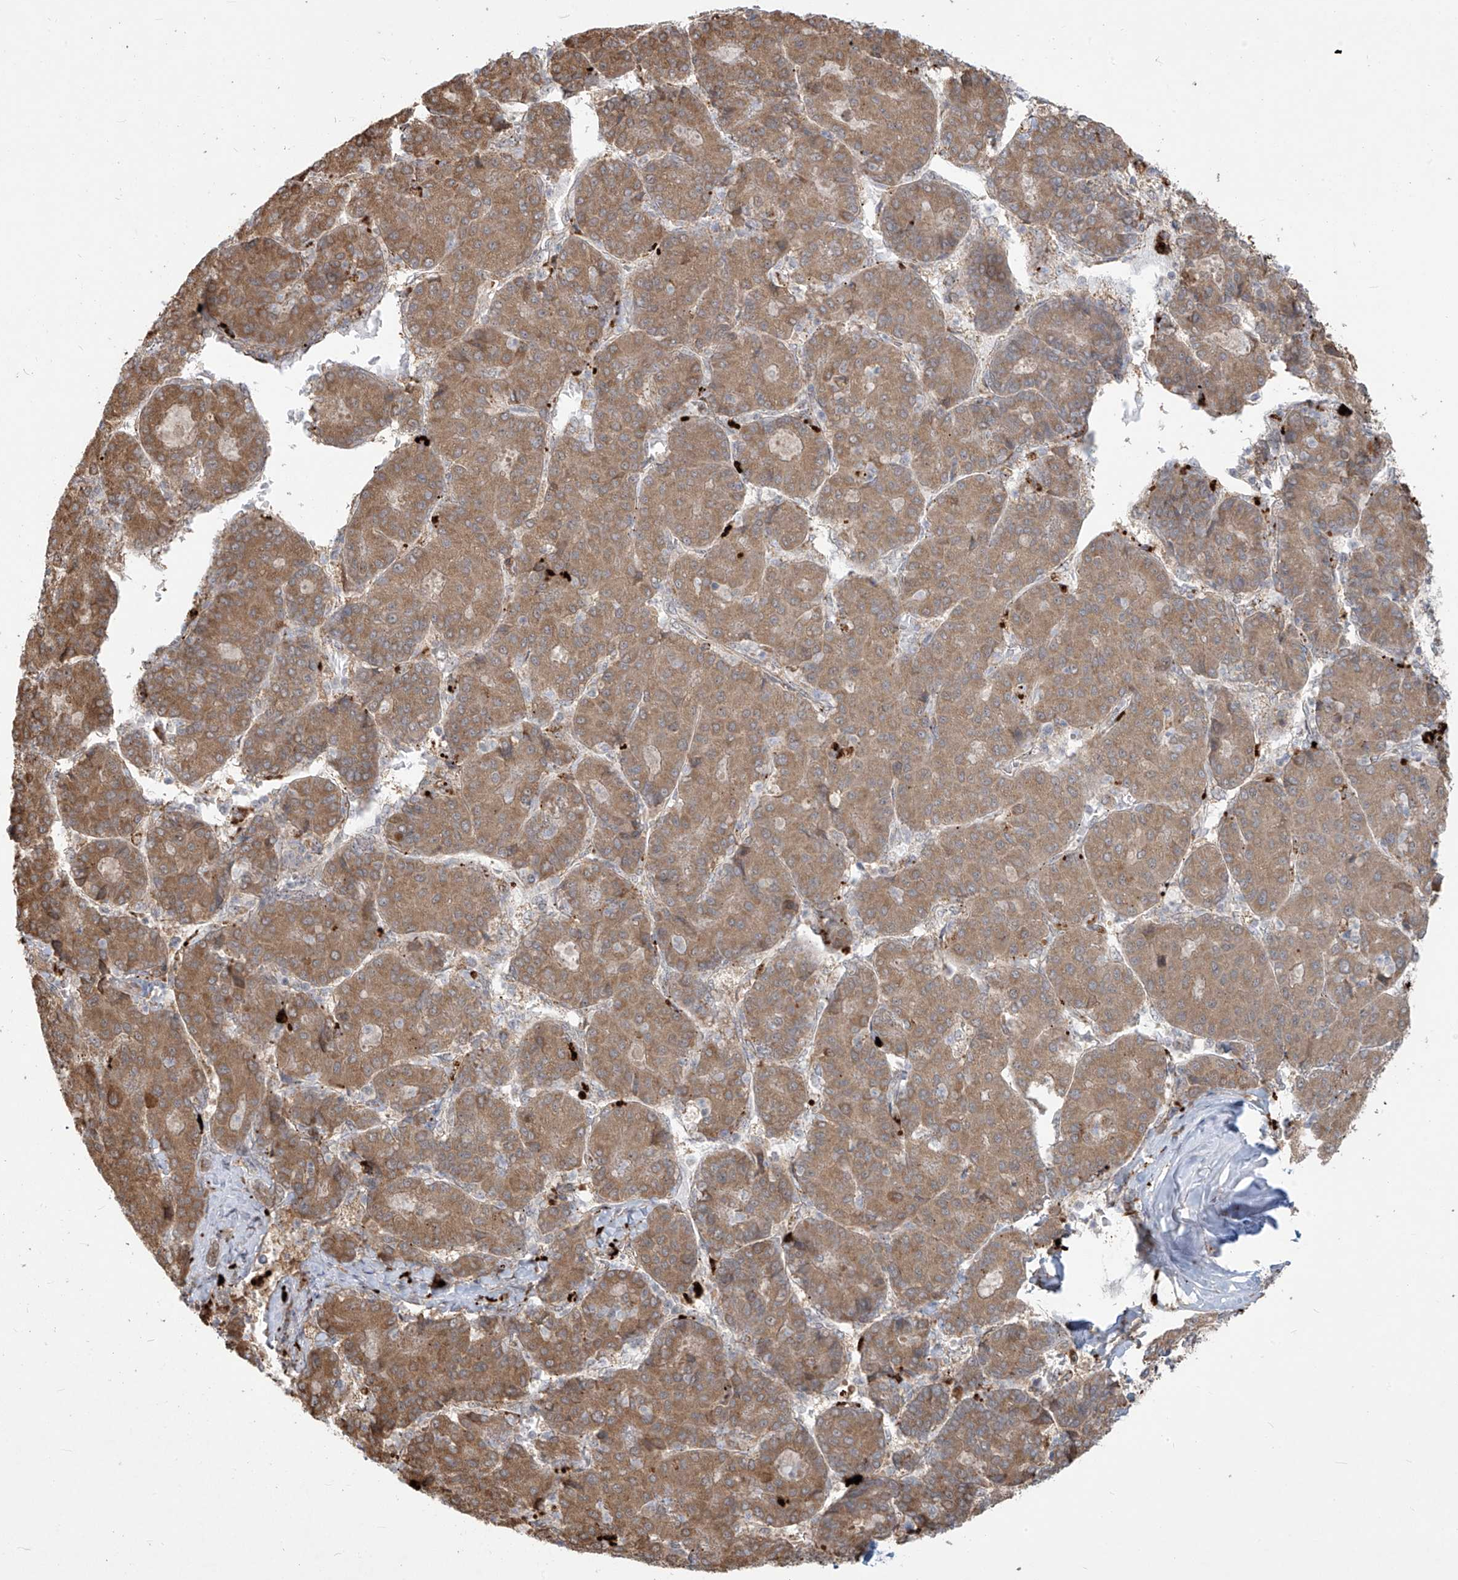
{"staining": {"intensity": "moderate", "quantity": ">75%", "location": "cytoplasmic/membranous"}, "tissue": "liver cancer", "cell_type": "Tumor cells", "image_type": "cancer", "snomed": [{"axis": "morphology", "description": "Carcinoma, Hepatocellular, NOS"}, {"axis": "topography", "description": "Liver"}], "caption": "Protein staining of liver hepatocellular carcinoma tissue shows moderate cytoplasmic/membranous positivity in approximately >75% of tumor cells.", "gene": "PLEKHM3", "patient": {"sex": "male", "age": 65}}